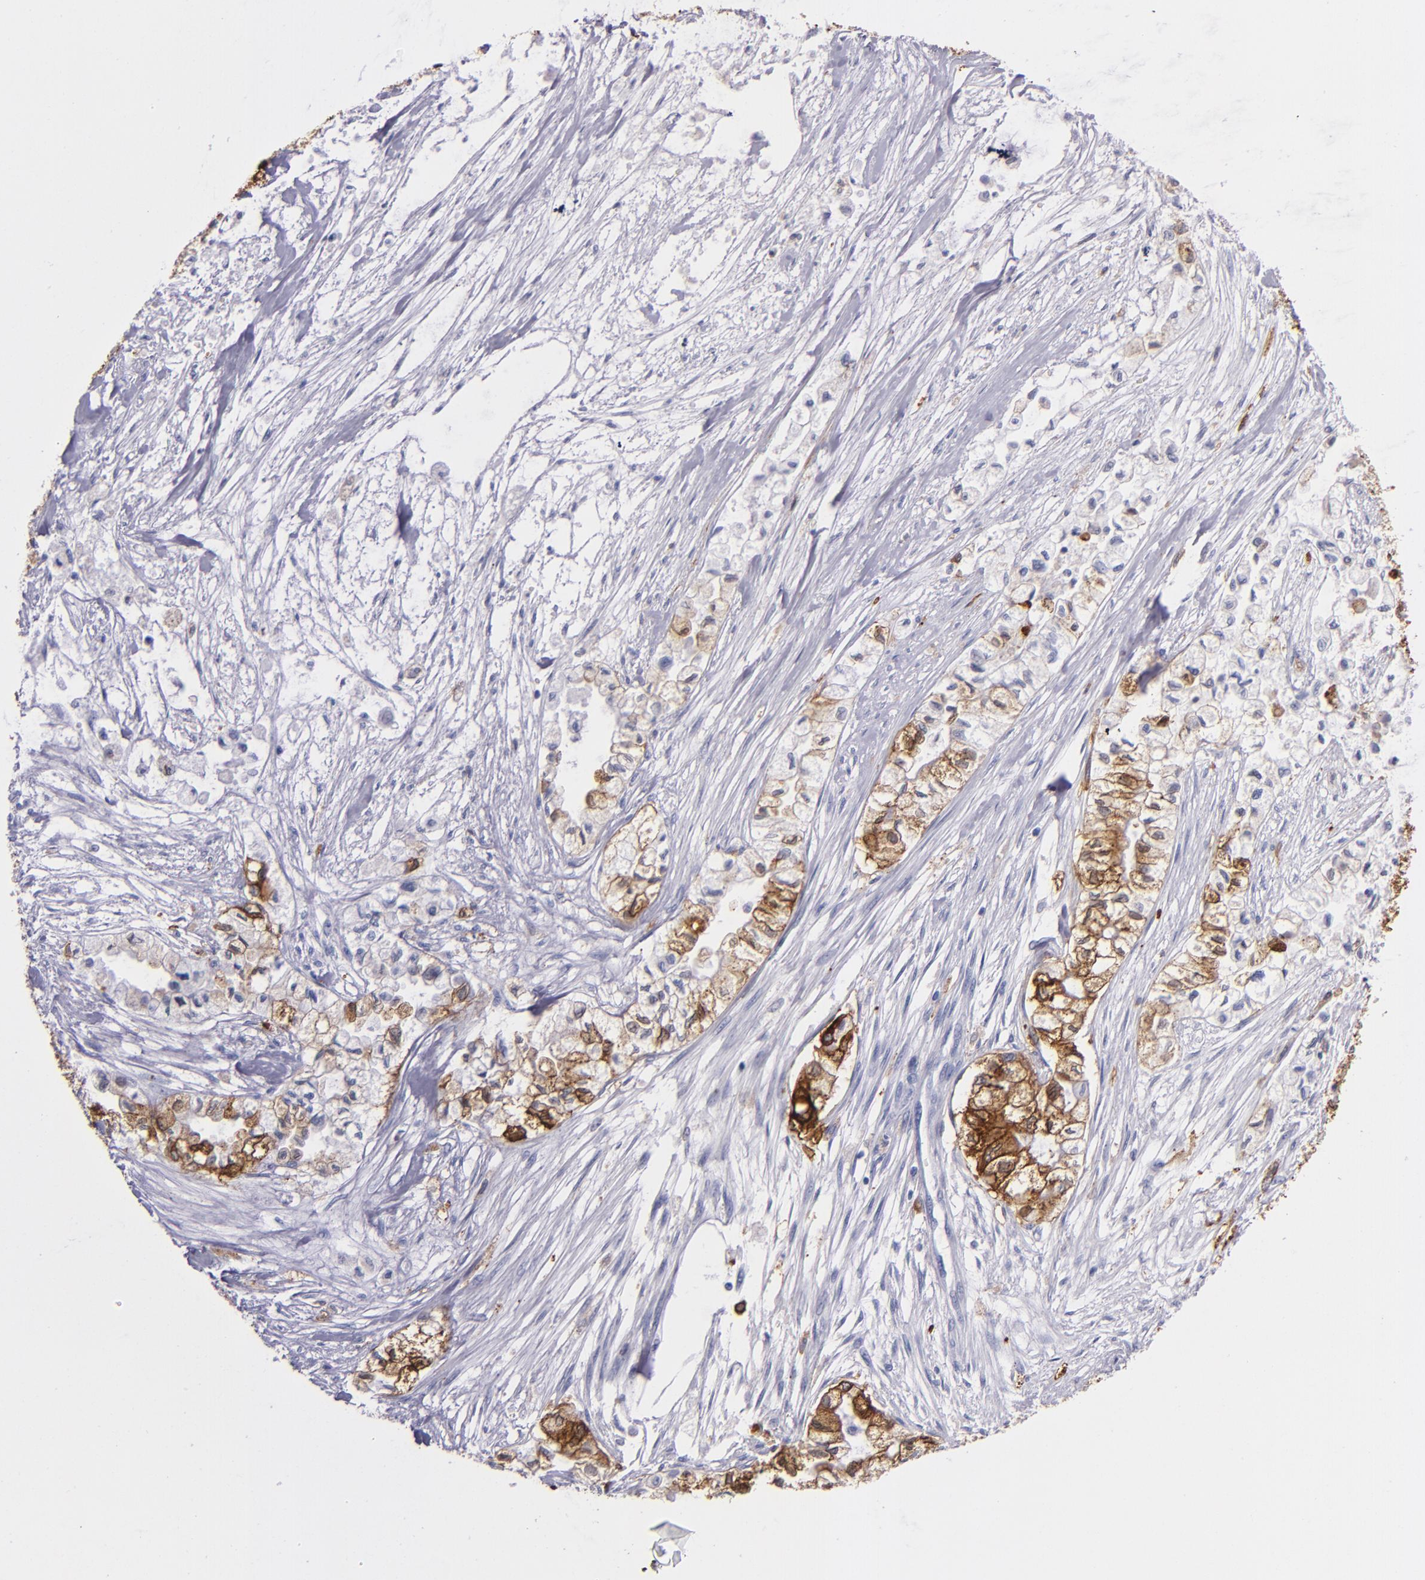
{"staining": {"intensity": "moderate", "quantity": ">75%", "location": "cytoplasmic/membranous"}, "tissue": "pancreatic cancer", "cell_type": "Tumor cells", "image_type": "cancer", "snomed": [{"axis": "morphology", "description": "Adenocarcinoma, NOS"}, {"axis": "topography", "description": "Pancreas"}], "caption": "Approximately >75% of tumor cells in pancreatic adenocarcinoma display moderate cytoplasmic/membranous protein expression as visualized by brown immunohistochemical staining.", "gene": "HLA-DRA", "patient": {"sex": "male", "age": 79}}